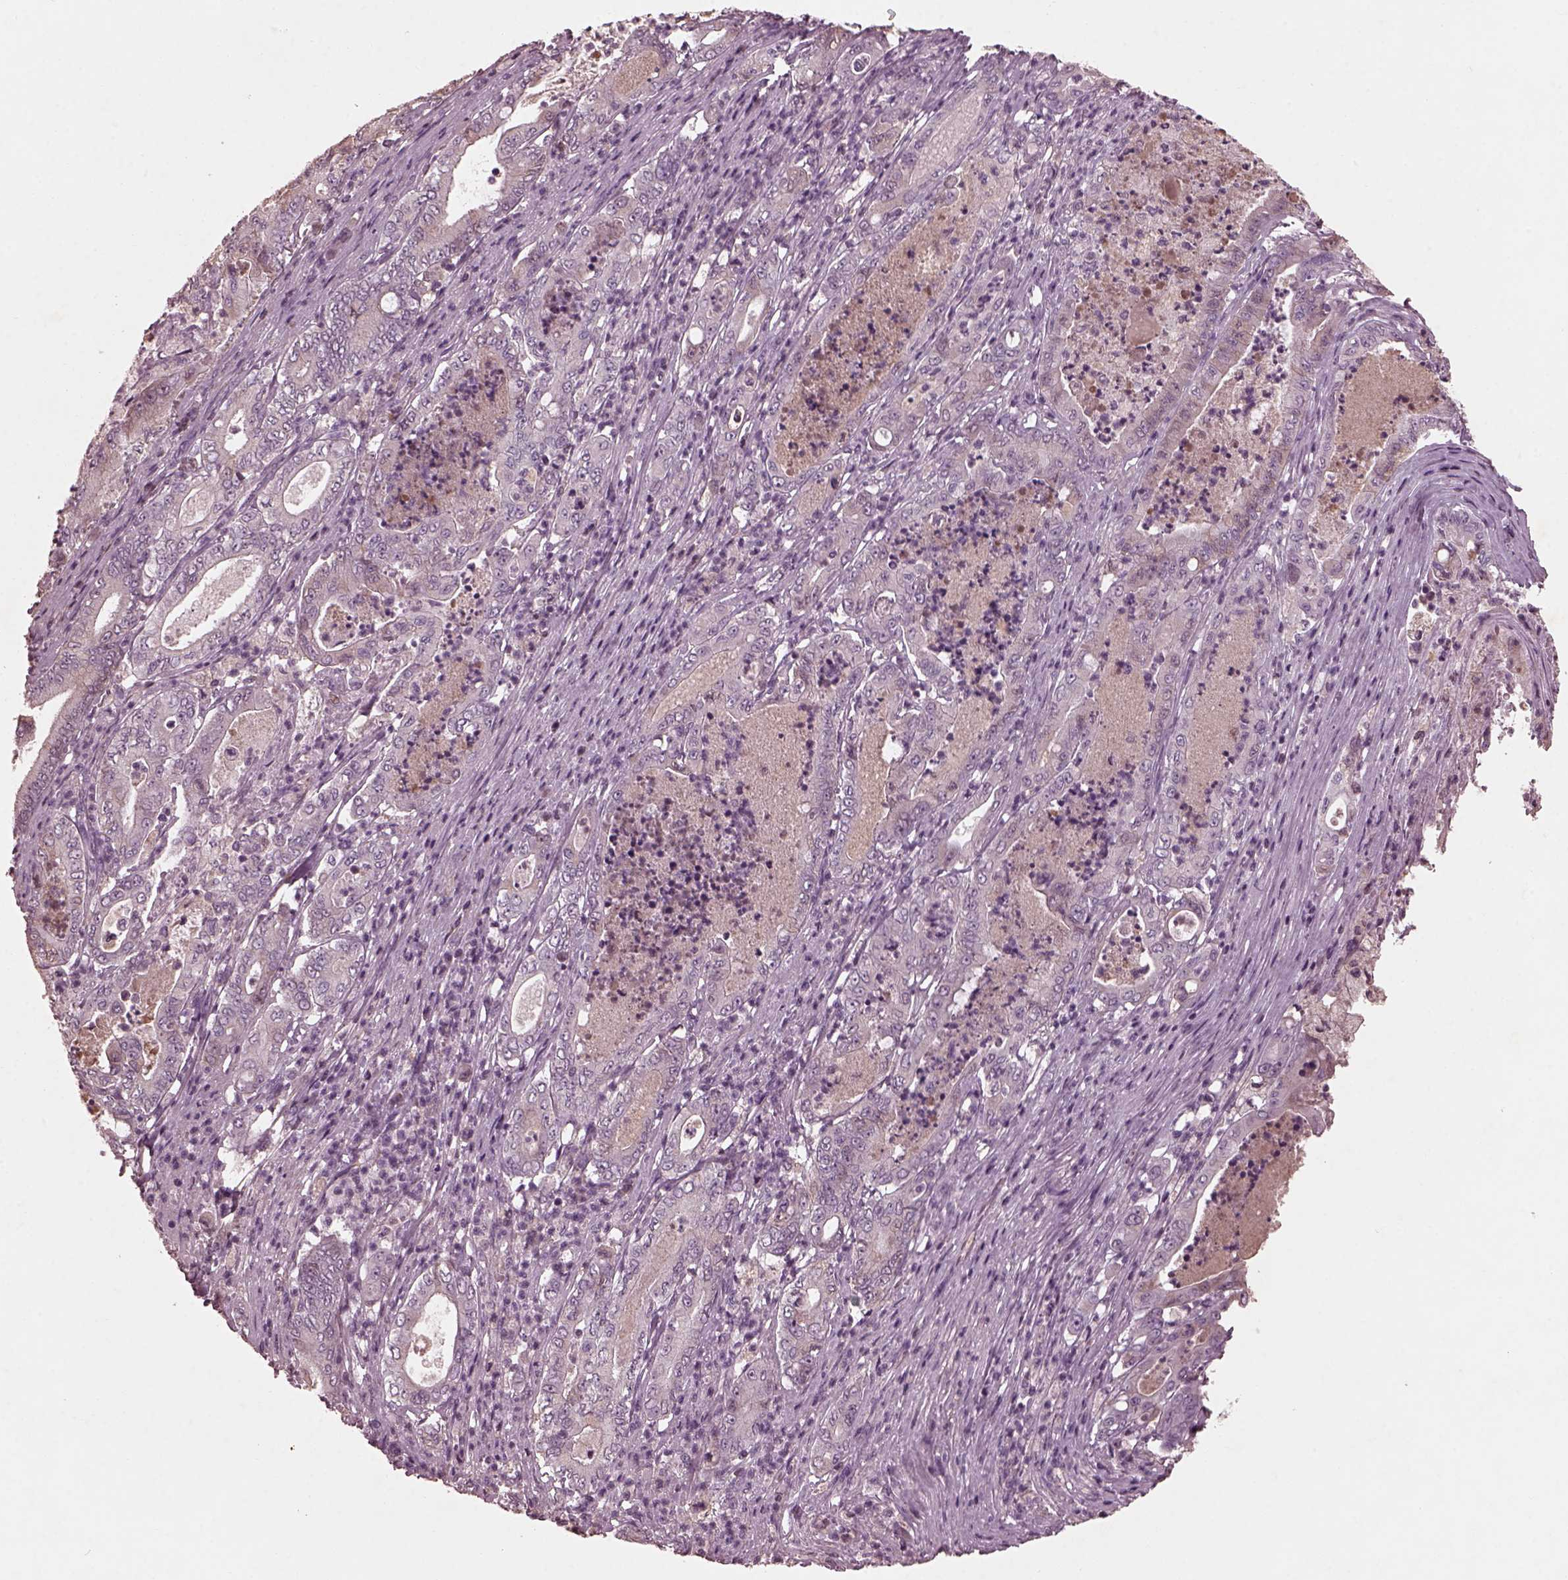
{"staining": {"intensity": "negative", "quantity": "none", "location": "none"}, "tissue": "pancreatic cancer", "cell_type": "Tumor cells", "image_type": "cancer", "snomed": [{"axis": "morphology", "description": "Adenocarcinoma, NOS"}, {"axis": "topography", "description": "Pancreas"}], "caption": "Pancreatic cancer (adenocarcinoma) was stained to show a protein in brown. There is no significant staining in tumor cells.", "gene": "FRRS1L", "patient": {"sex": "male", "age": 71}}